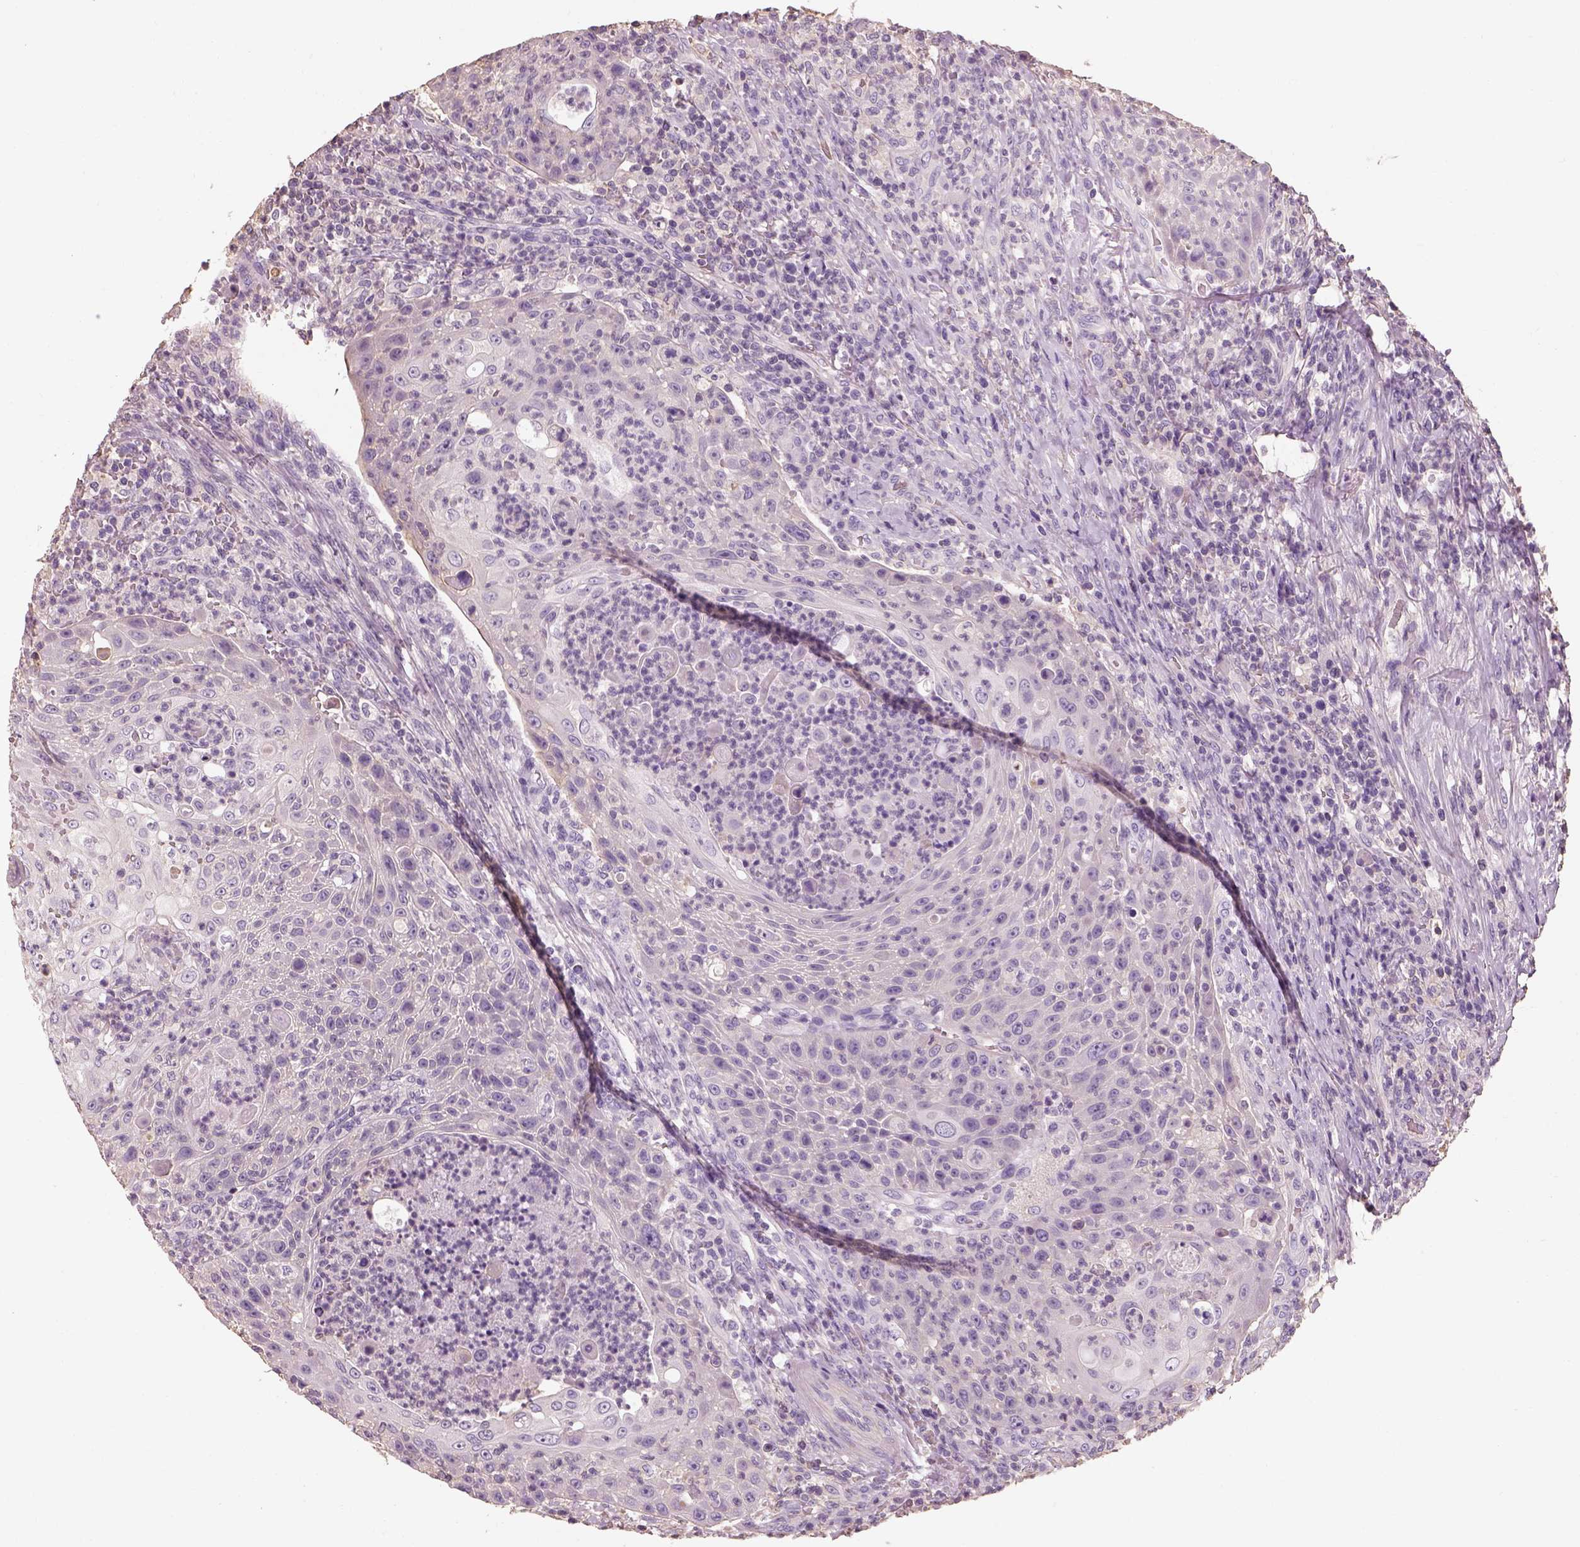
{"staining": {"intensity": "negative", "quantity": "none", "location": "none"}, "tissue": "head and neck cancer", "cell_type": "Tumor cells", "image_type": "cancer", "snomed": [{"axis": "morphology", "description": "Squamous cell carcinoma, NOS"}, {"axis": "topography", "description": "Head-Neck"}], "caption": "IHC of head and neck squamous cell carcinoma exhibits no positivity in tumor cells. The staining is performed using DAB (3,3'-diaminobenzidine) brown chromogen with nuclei counter-stained in using hematoxylin.", "gene": "OTUD6A", "patient": {"sex": "male", "age": 69}}